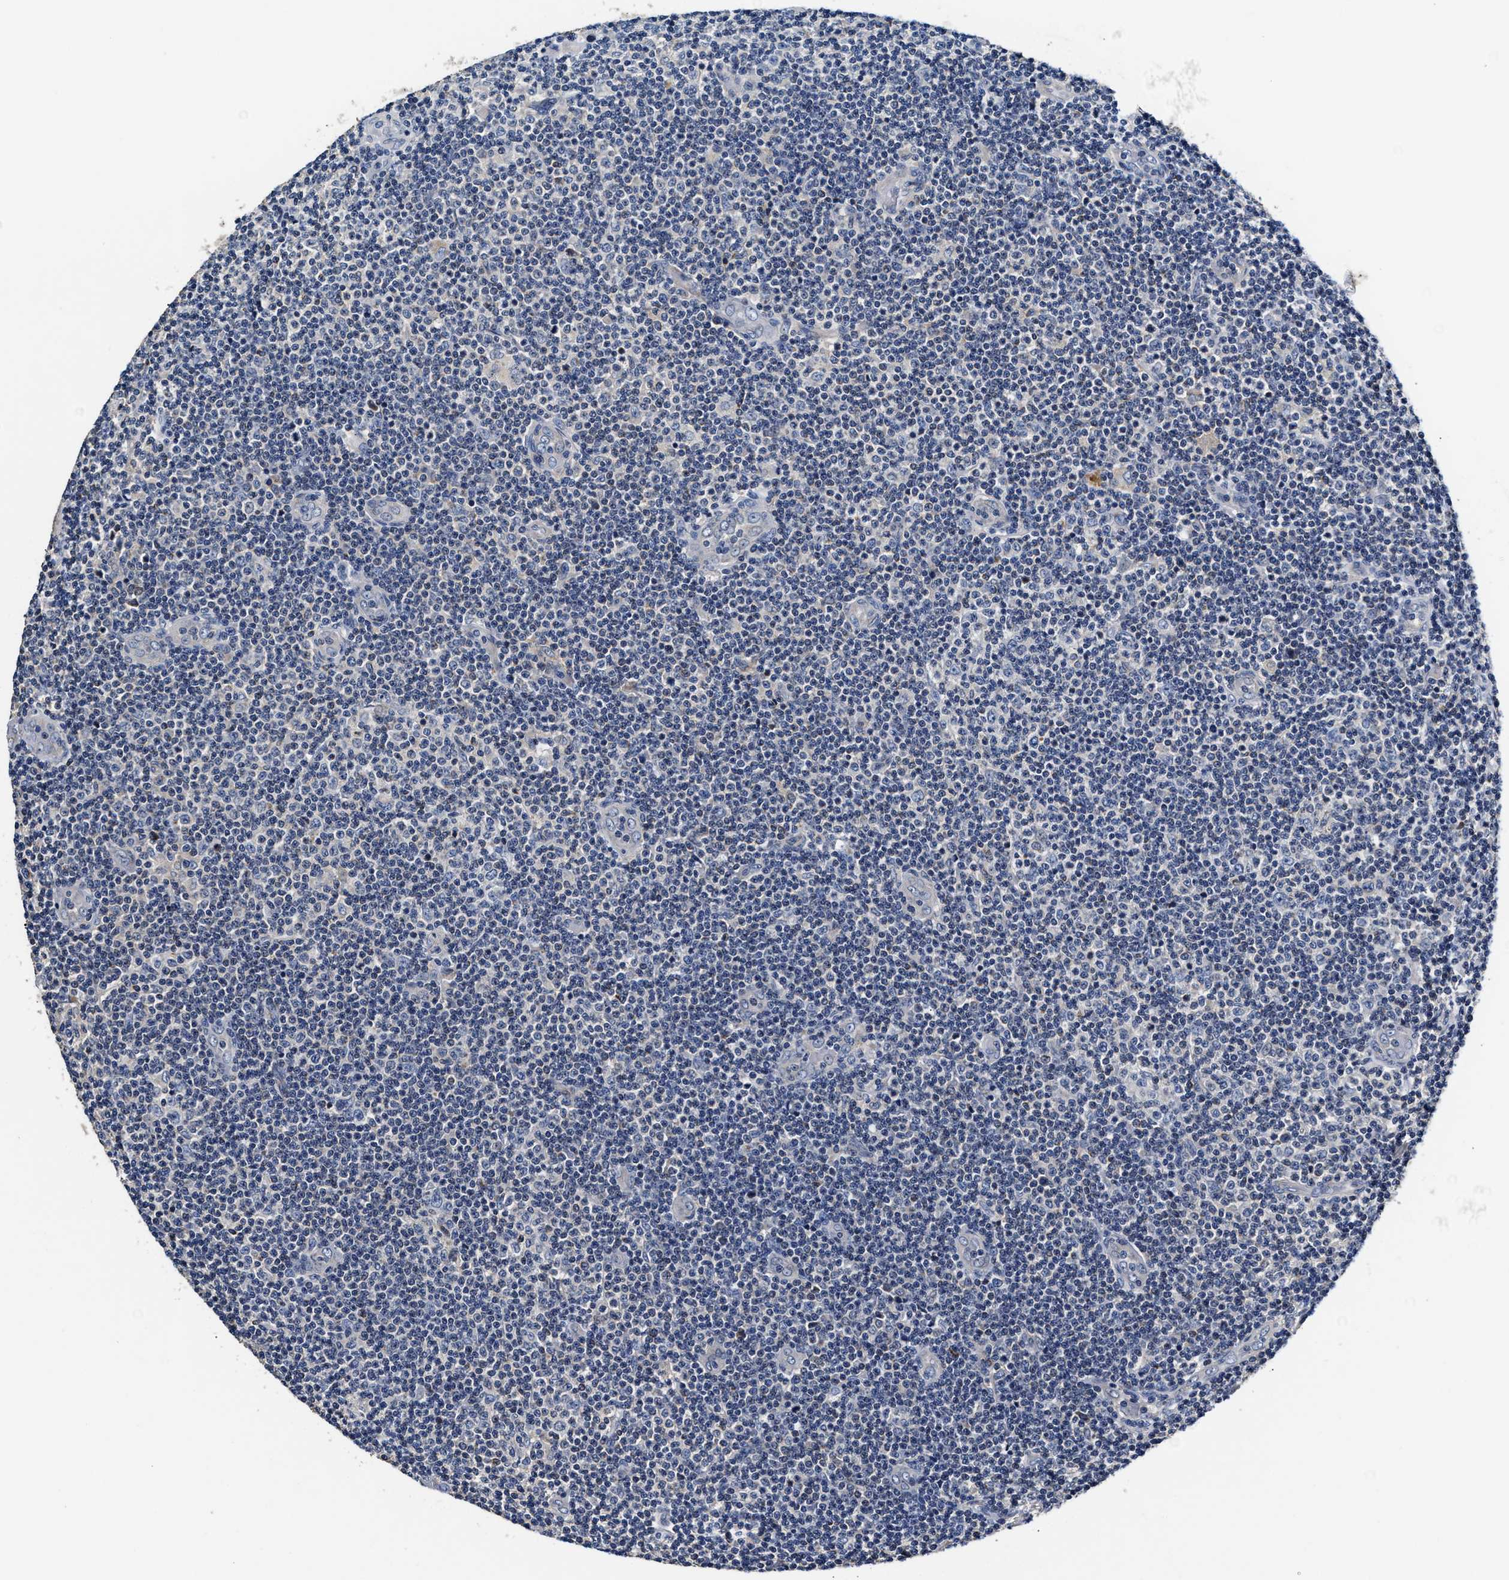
{"staining": {"intensity": "negative", "quantity": "none", "location": "none"}, "tissue": "lymphoma", "cell_type": "Tumor cells", "image_type": "cancer", "snomed": [{"axis": "morphology", "description": "Malignant lymphoma, non-Hodgkin's type, Low grade"}, {"axis": "topography", "description": "Lymph node"}], "caption": "The image demonstrates no significant staining in tumor cells of lymphoma.", "gene": "TEX2", "patient": {"sex": "male", "age": 83}}